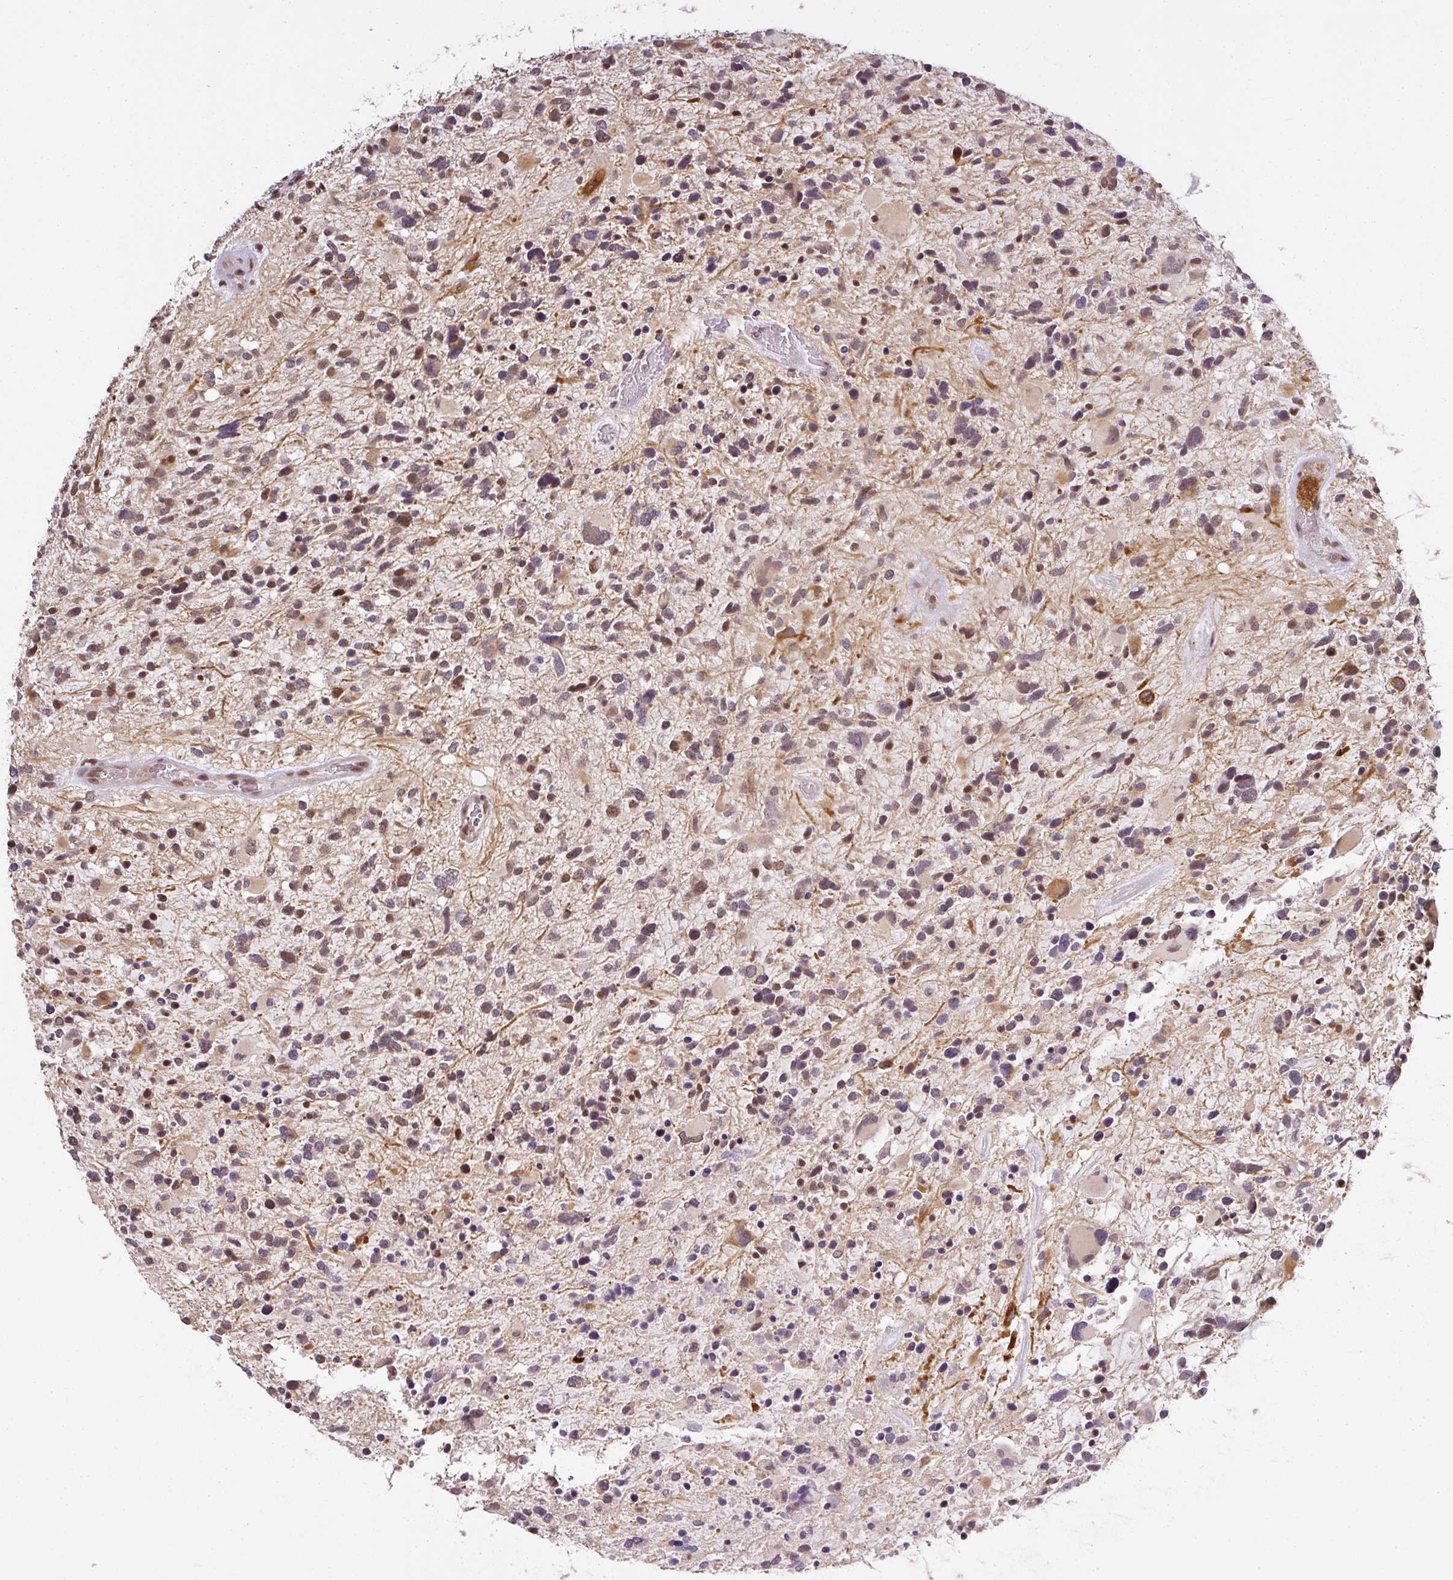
{"staining": {"intensity": "moderate", "quantity": "<25%", "location": "nuclear"}, "tissue": "glioma", "cell_type": "Tumor cells", "image_type": "cancer", "snomed": [{"axis": "morphology", "description": "Glioma, malignant, High grade"}, {"axis": "topography", "description": "Brain"}], "caption": "Immunohistochemistry (IHC) image of human glioma stained for a protein (brown), which demonstrates low levels of moderate nuclear expression in about <25% of tumor cells.", "gene": "GPRIN2", "patient": {"sex": "female", "age": 11}}